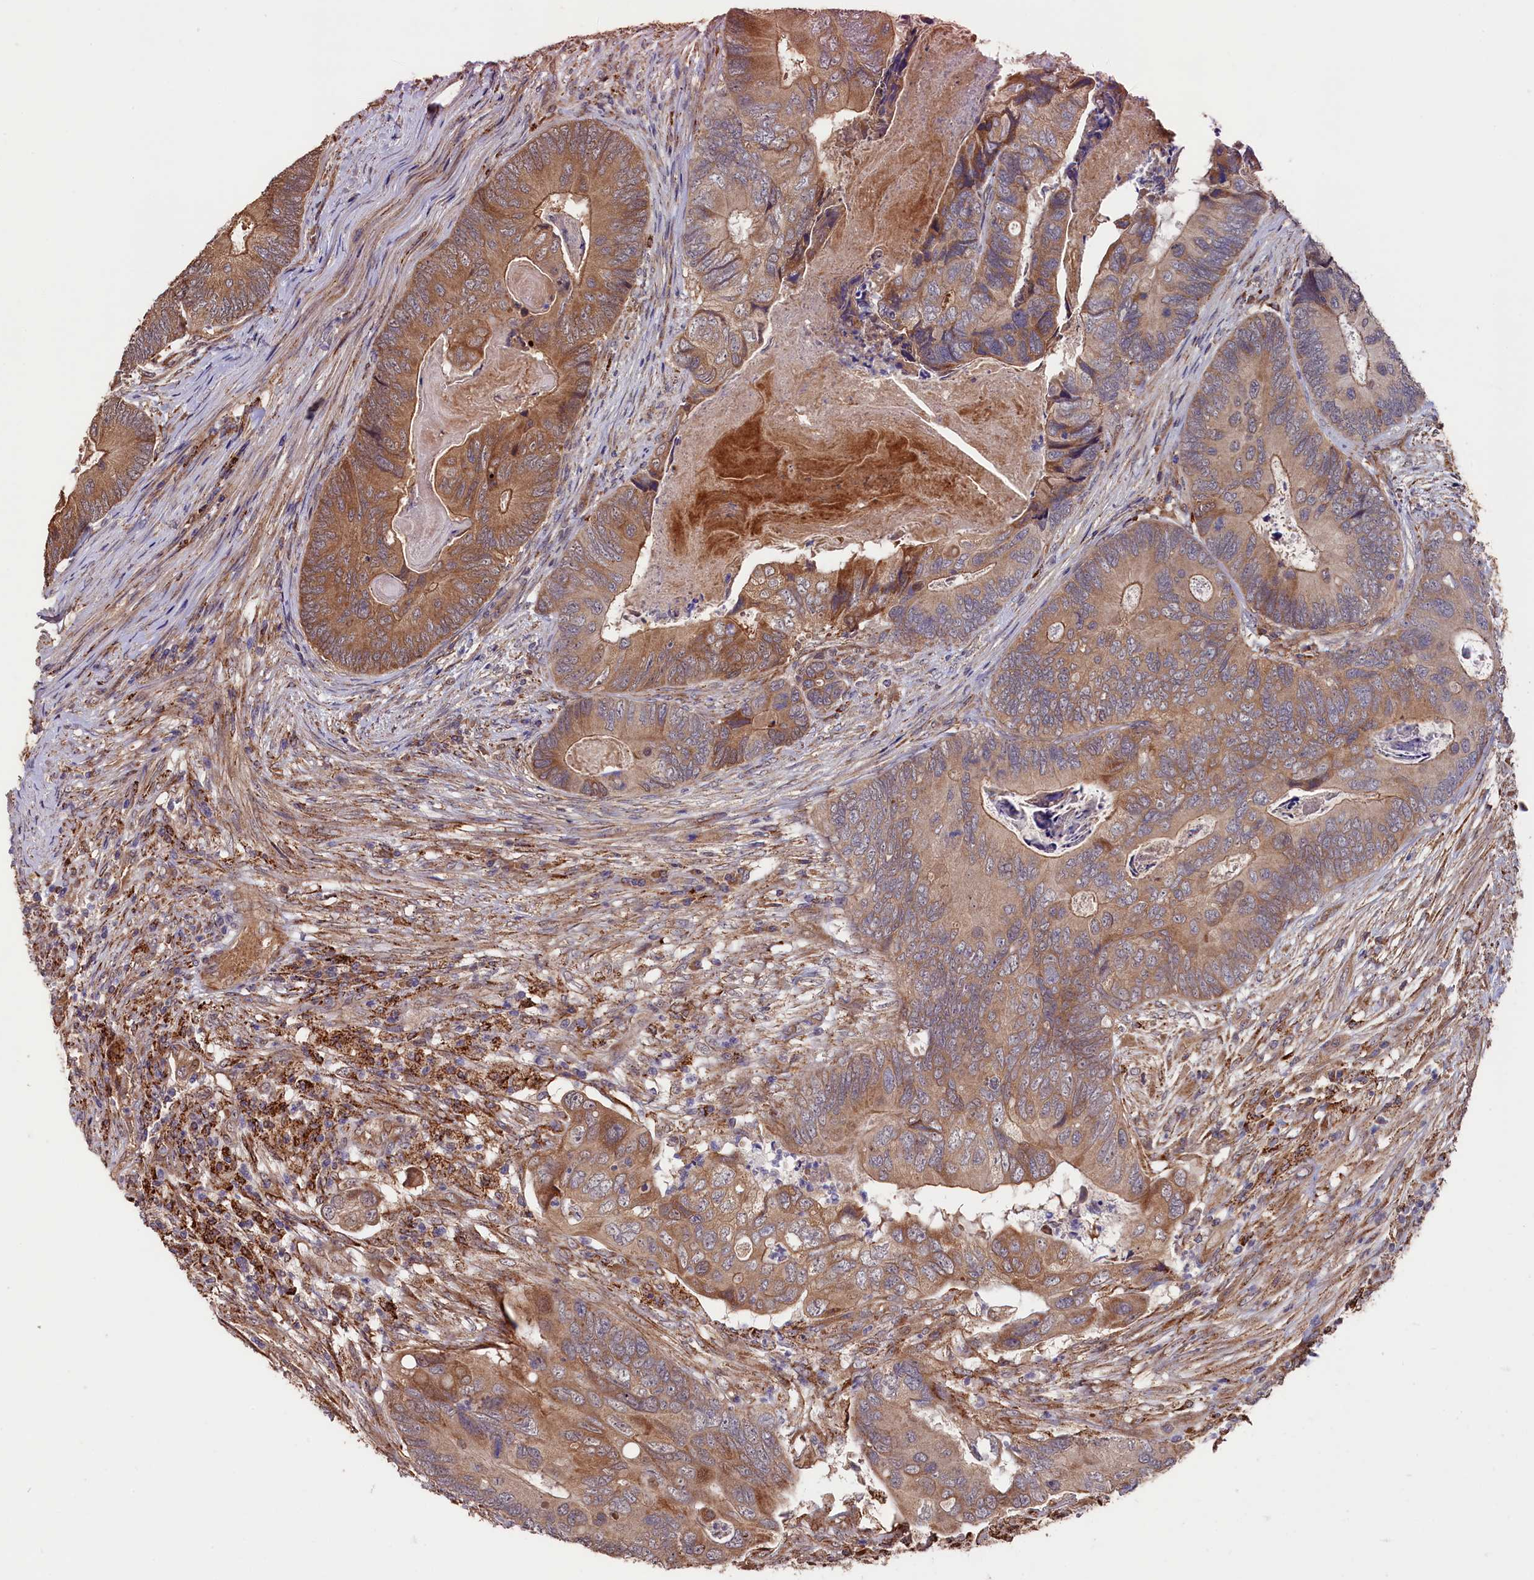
{"staining": {"intensity": "moderate", "quantity": ">75%", "location": "cytoplasmic/membranous"}, "tissue": "colorectal cancer", "cell_type": "Tumor cells", "image_type": "cancer", "snomed": [{"axis": "morphology", "description": "Adenocarcinoma, NOS"}, {"axis": "topography", "description": "Colon"}], "caption": "A medium amount of moderate cytoplasmic/membranous positivity is identified in about >75% of tumor cells in colorectal adenocarcinoma tissue.", "gene": "SLC12A4", "patient": {"sex": "female", "age": 67}}